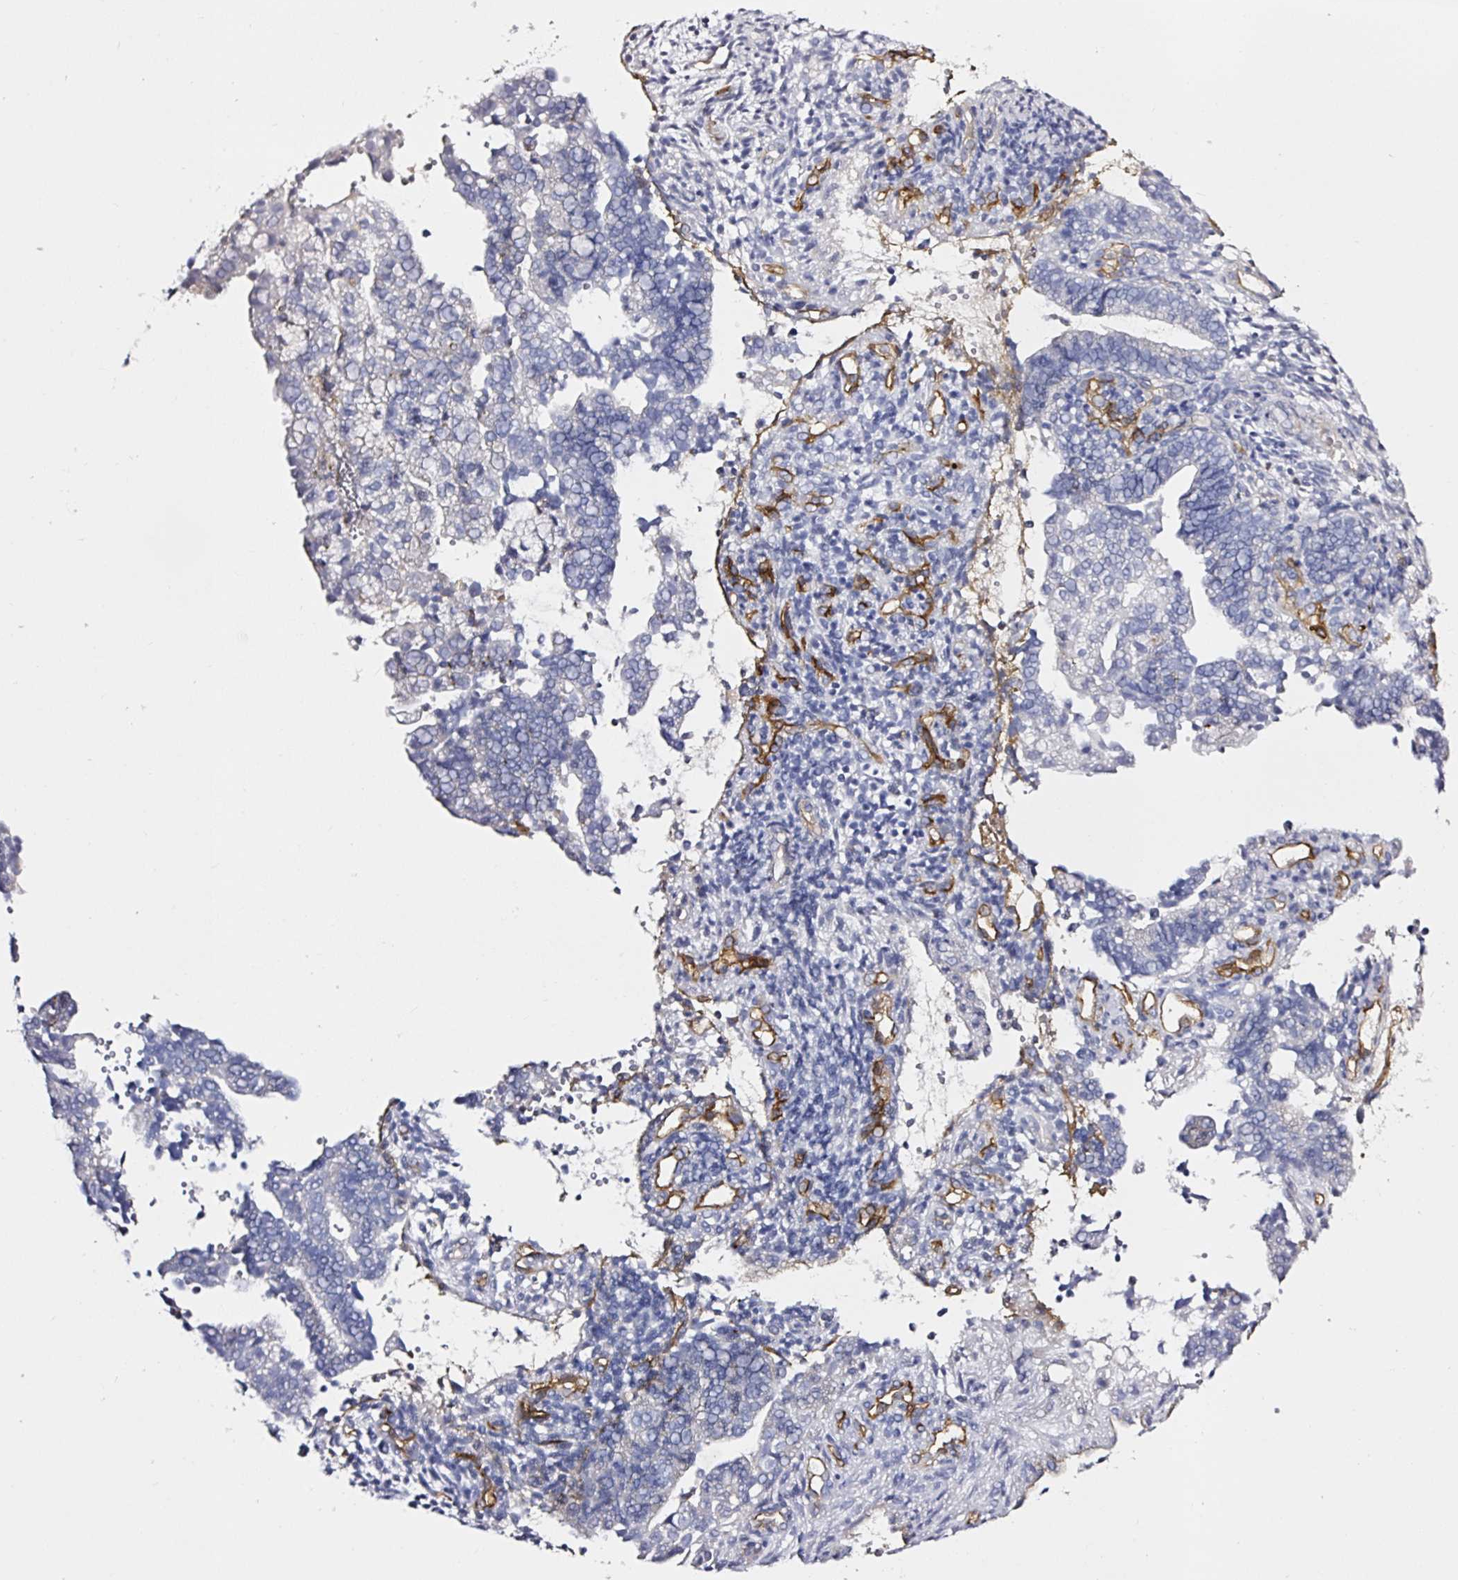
{"staining": {"intensity": "negative", "quantity": "none", "location": "none"}, "tissue": "endometrial cancer", "cell_type": "Tumor cells", "image_type": "cancer", "snomed": [{"axis": "morphology", "description": "Adenocarcinoma, NOS"}, {"axis": "topography", "description": "Endometrium"}], "caption": "Endometrial adenocarcinoma stained for a protein using immunohistochemistry displays no positivity tumor cells.", "gene": "ACSBG2", "patient": {"sex": "female", "age": 76}}